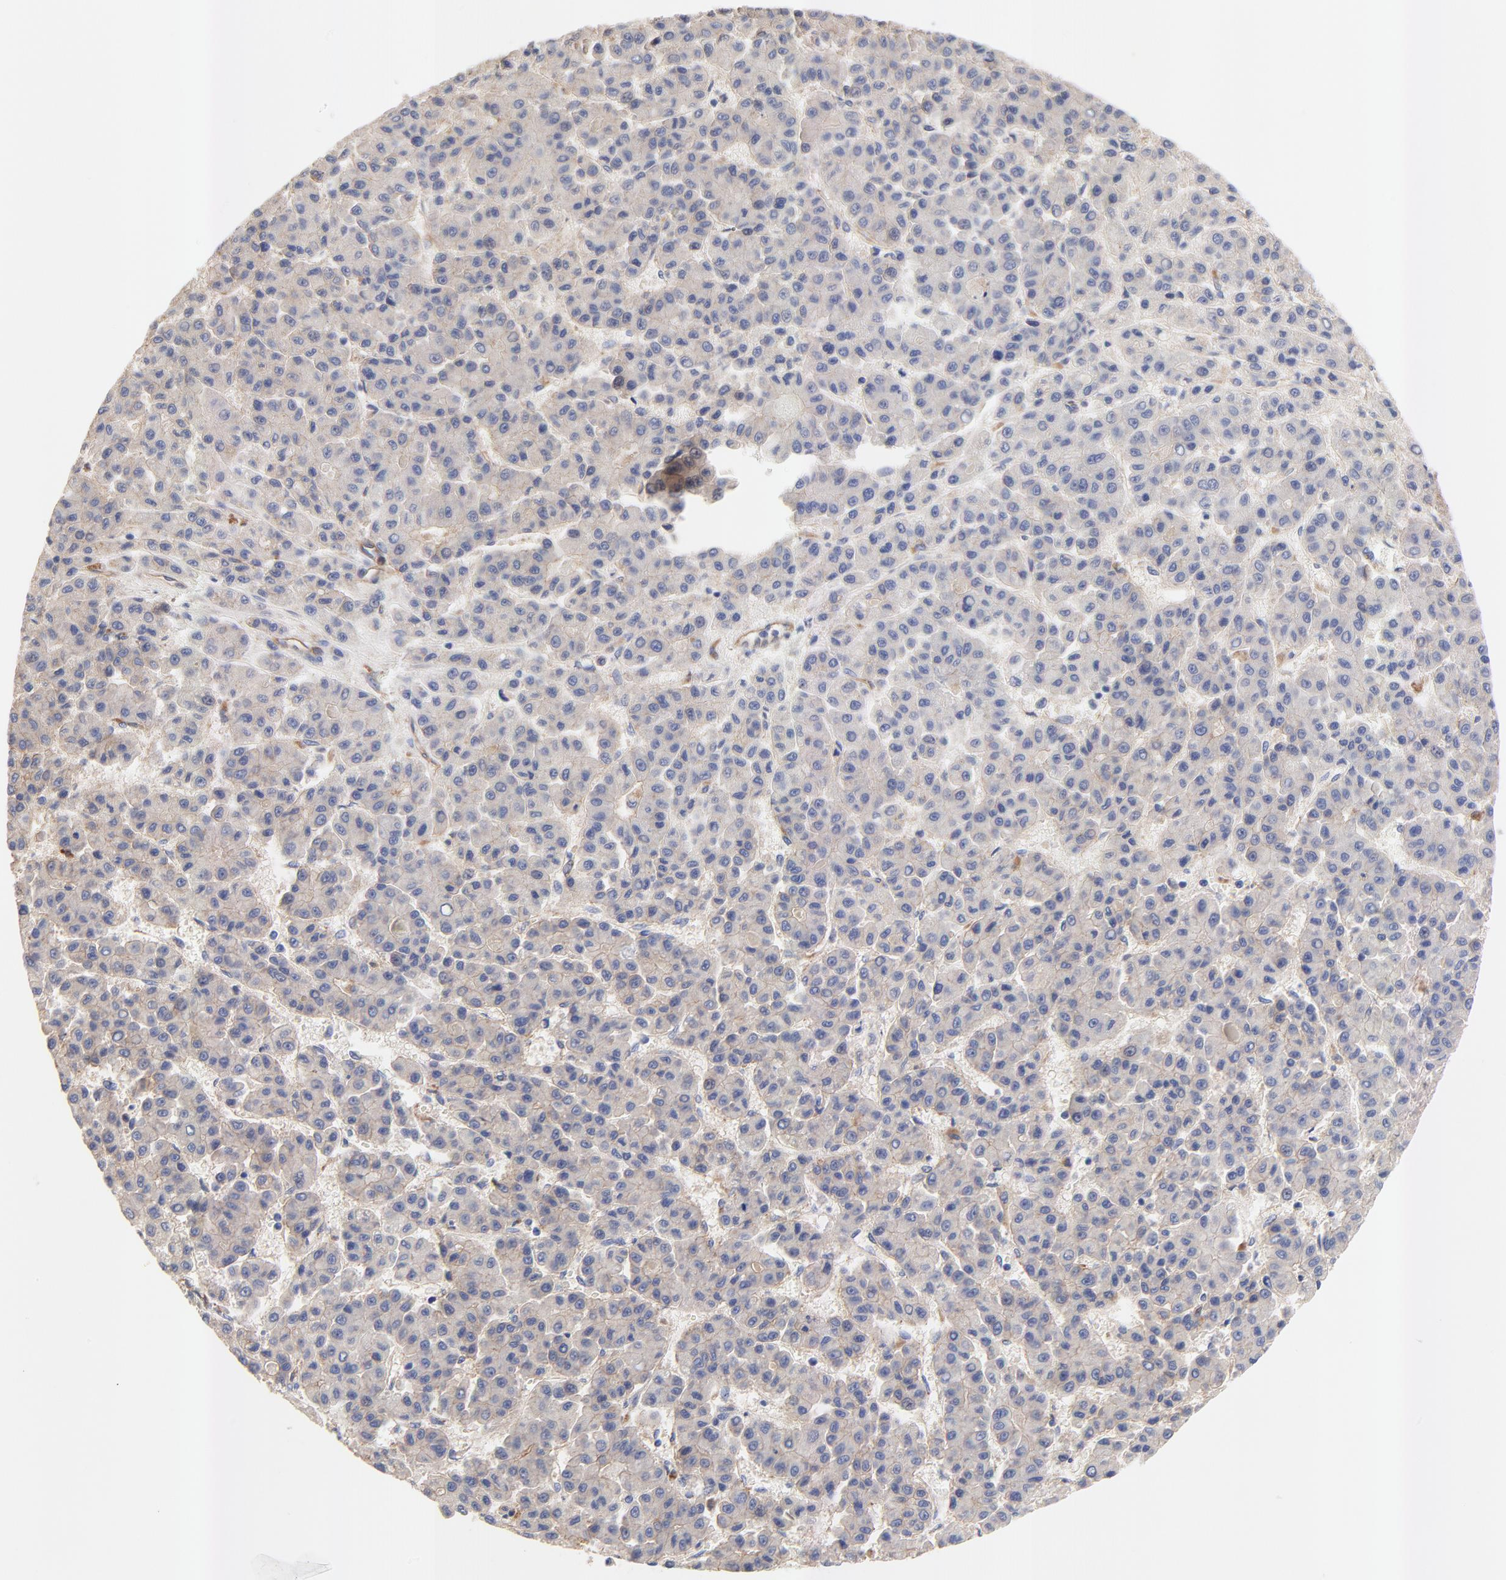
{"staining": {"intensity": "weak", "quantity": "25%-75%", "location": "cytoplasmic/membranous"}, "tissue": "liver cancer", "cell_type": "Tumor cells", "image_type": "cancer", "snomed": [{"axis": "morphology", "description": "Carcinoma, Hepatocellular, NOS"}, {"axis": "topography", "description": "Liver"}], "caption": "A brown stain highlights weak cytoplasmic/membranous expression of a protein in hepatocellular carcinoma (liver) tumor cells. The staining was performed using DAB, with brown indicating positive protein expression. Nuclei are stained blue with hematoxylin.", "gene": "FBXL2", "patient": {"sex": "male", "age": 70}}